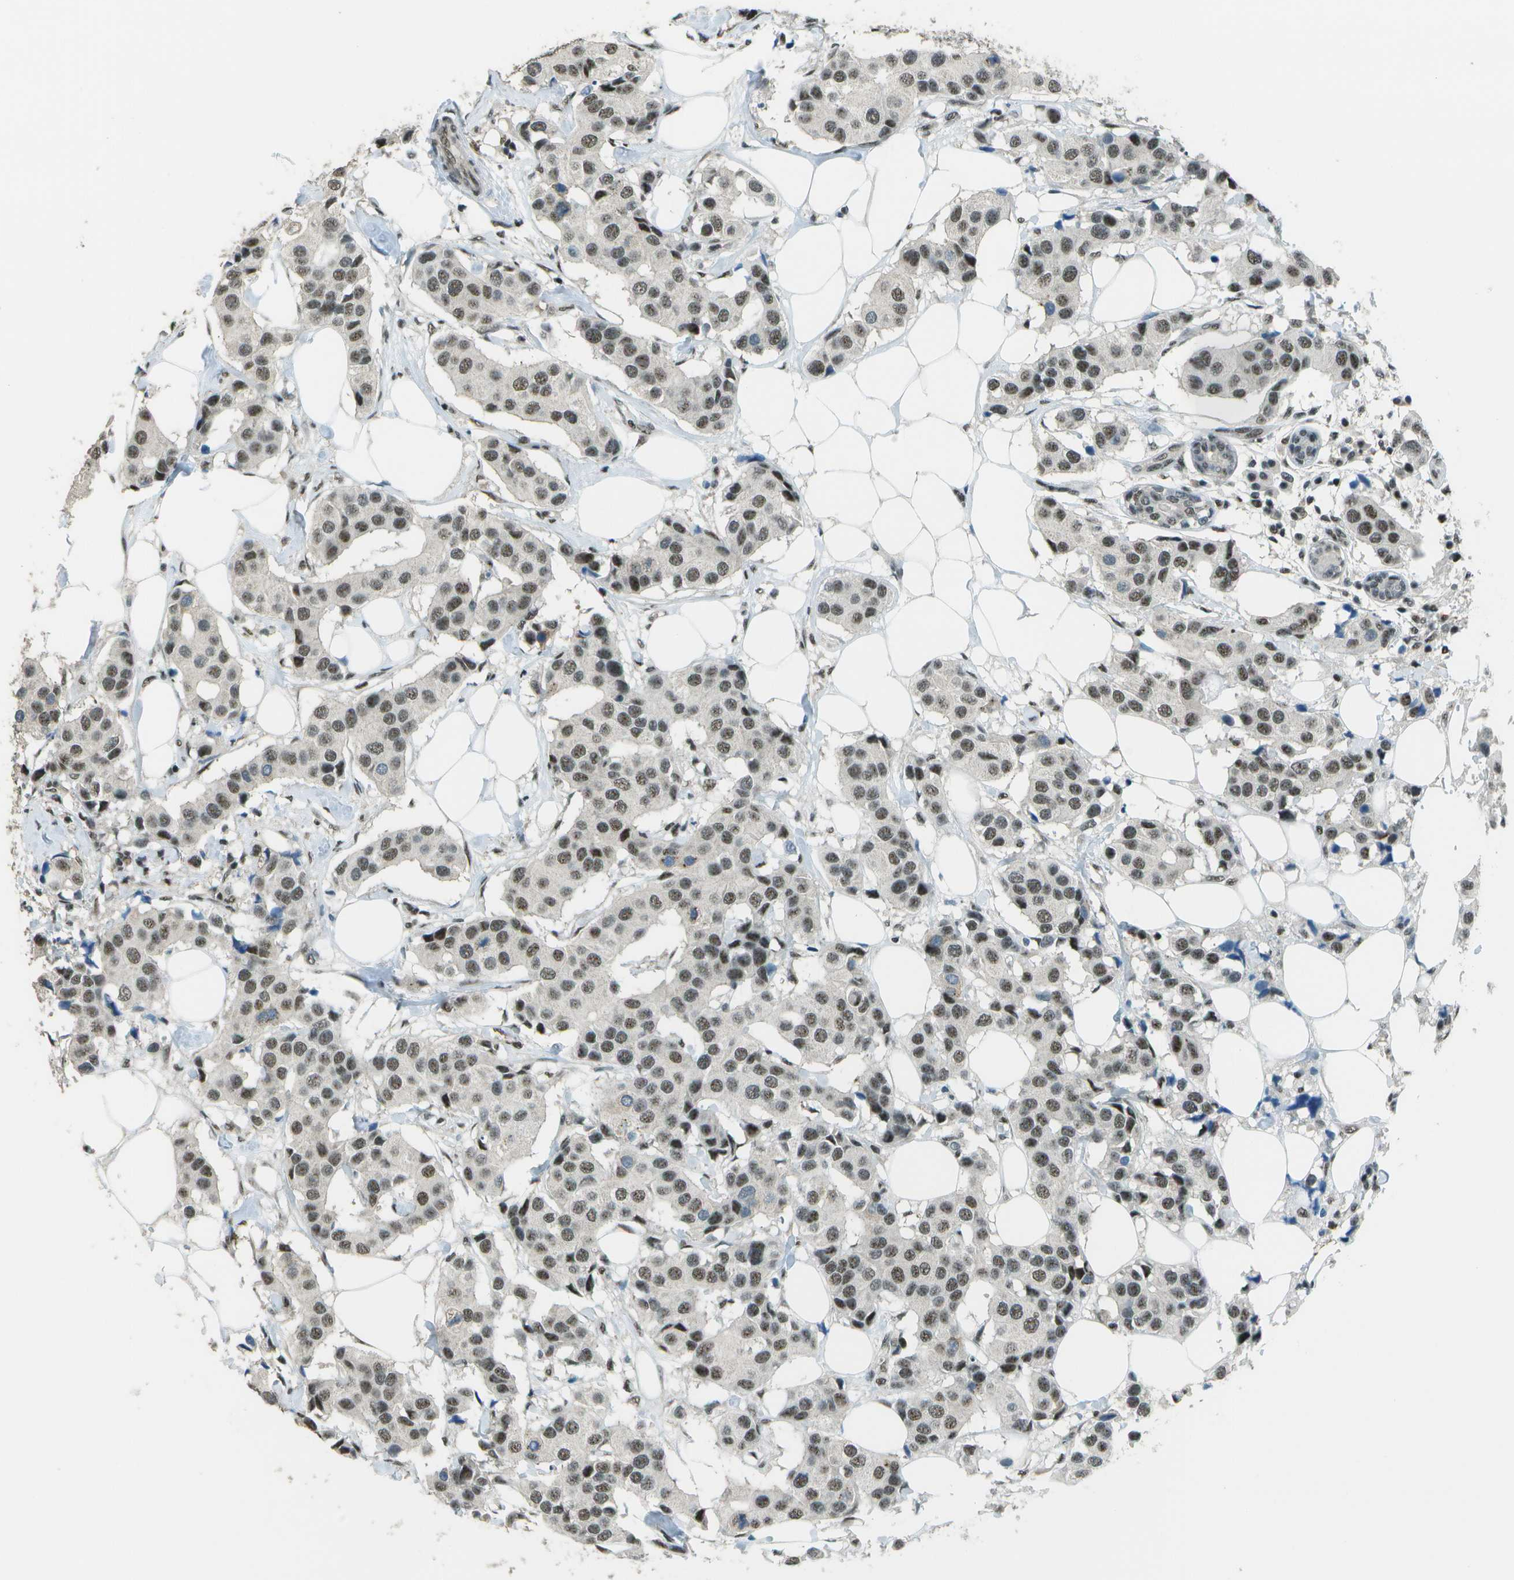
{"staining": {"intensity": "moderate", "quantity": ">75%", "location": "nuclear"}, "tissue": "breast cancer", "cell_type": "Tumor cells", "image_type": "cancer", "snomed": [{"axis": "morphology", "description": "Normal tissue, NOS"}, {"axis": "morphology", "description": "Duct carcinoma"}, {"axis": "topography", "description": "Breast"}], "caption": "Tumor cells reveal medium levels of moderate nuclear staining in about >75% of cells in infiltrating ductal carcinoma (breast). Using DAB (3,3'-diaminobenzidine) (brown) and hematoxylin (blue) stains, captured at high magnification using brightfield microscopy.", "gene": "DEPDC1", "patient": {"sex": "female", "age": 39}}